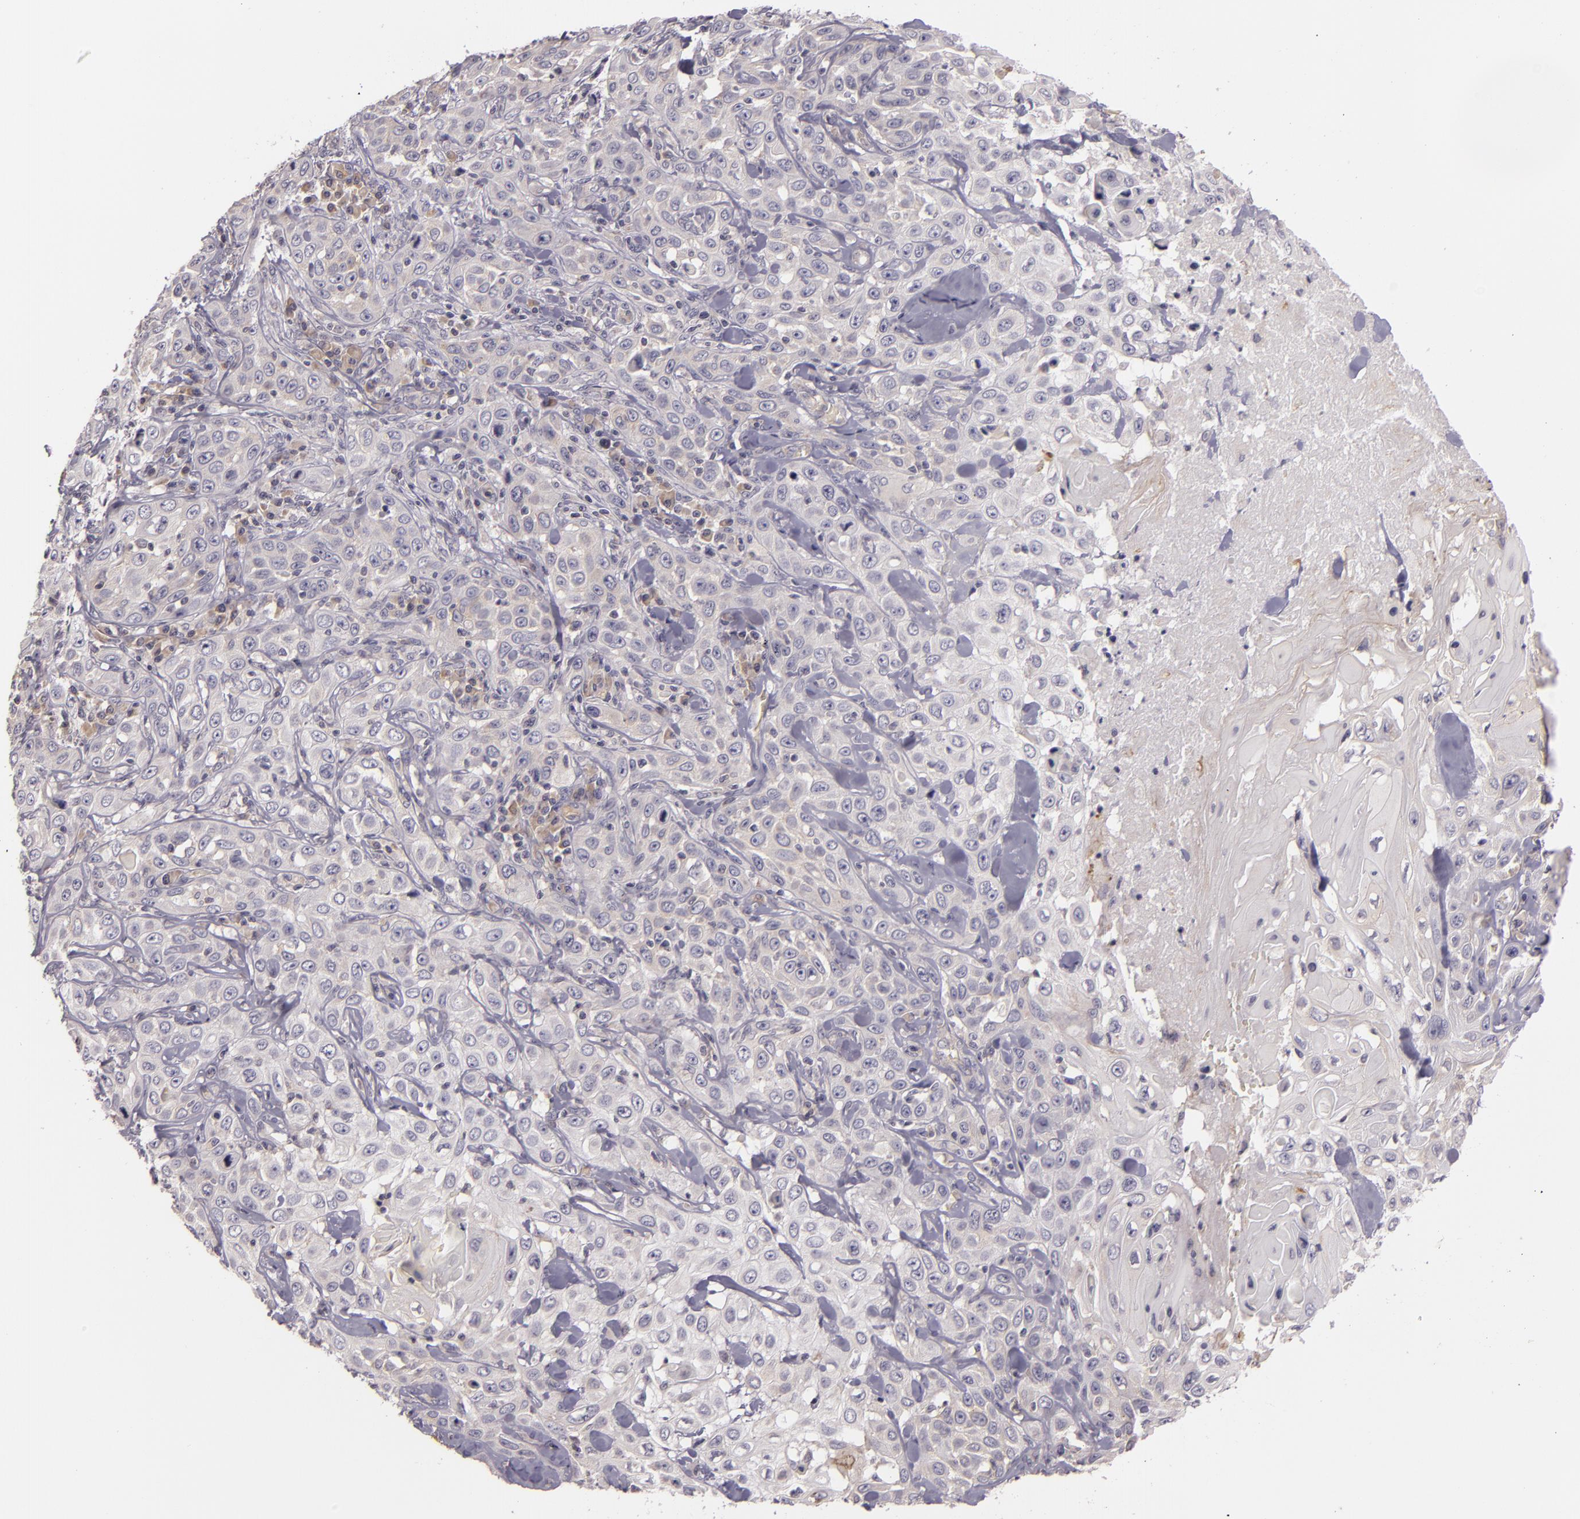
{"staining": {"intensity": "weak", "quantity": "<25%", "location": "cytoplasmic/membranous"}, "tissue": "skin cancer", "cell_type": "Tumor cells", "image_type": "cancer", "snomed": [{"axis": "morphology", "description": "Squamous cell carcinoma, NOS"}, {"axis": "topography", "description": "Skin"}], "caption": "Immunohistochemistry (IHC) histopathology image of human skin cancer (squamous cell carcinoma) stained for a protein (brown), which reveals no expression in tumor cells.", "gene": "RALGAPA1", "patient": {"sex": "male", "age": 84}}